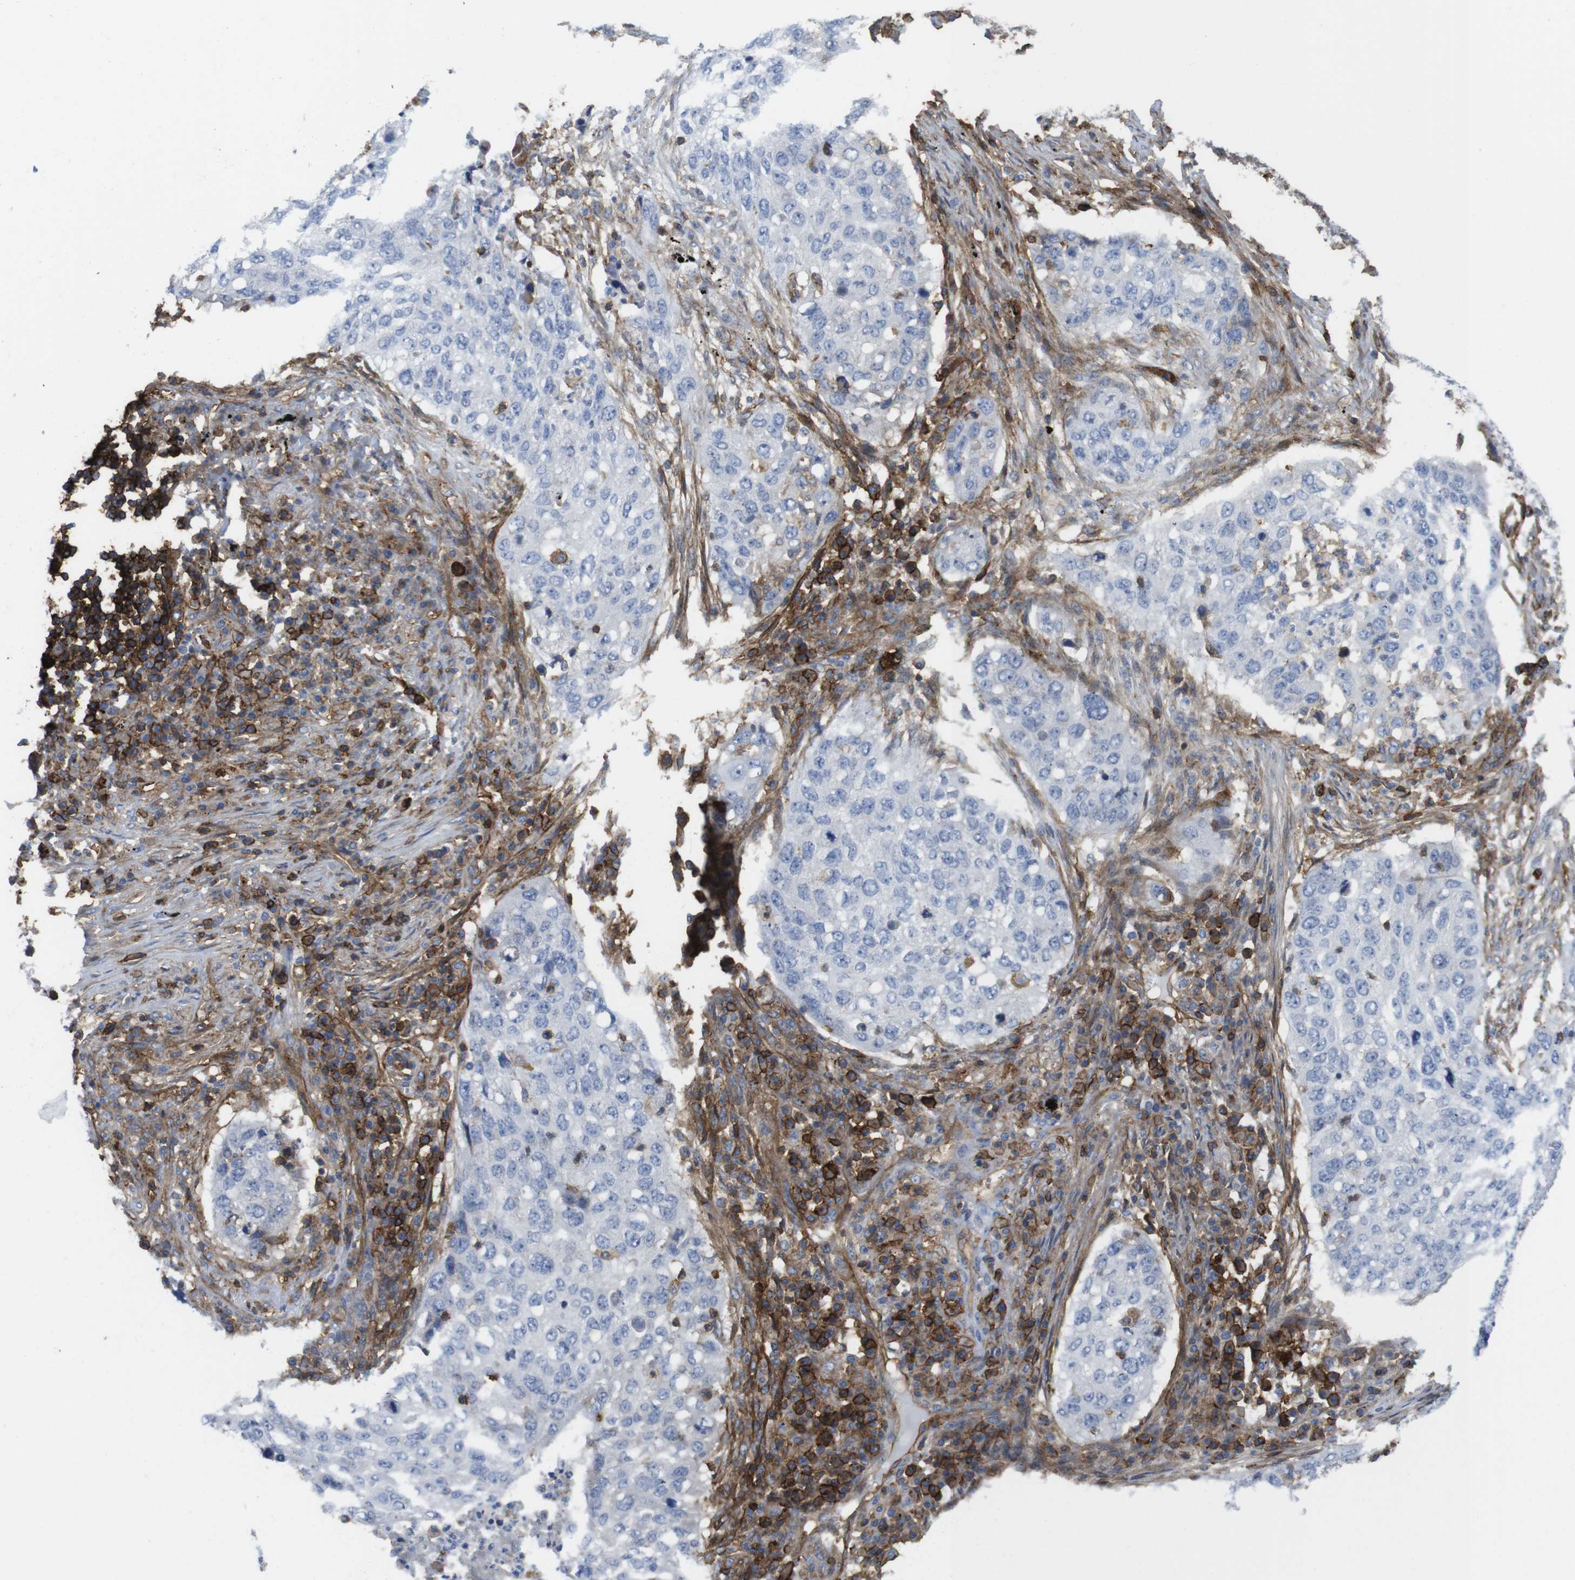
{"staining": {"intensity": "negative", "quantity": "none", "location": "none"}, "tissue": "lung cancer", "cell_type": "Tumor cells", "image_type": "cancer", "snomed": [{"axis": "morphology", "description": "Squamous cell carcinoma, NOS"}, {"axis": "topography", "description": "Lung"}], "caption": "DAB (3,3'-diaminobenzidine) immunohistochemical staining of lung cancer displays no significant positivity in tumor cells.", "gene": "CCR6", "patient": {"sex": "female", "age": 63}}